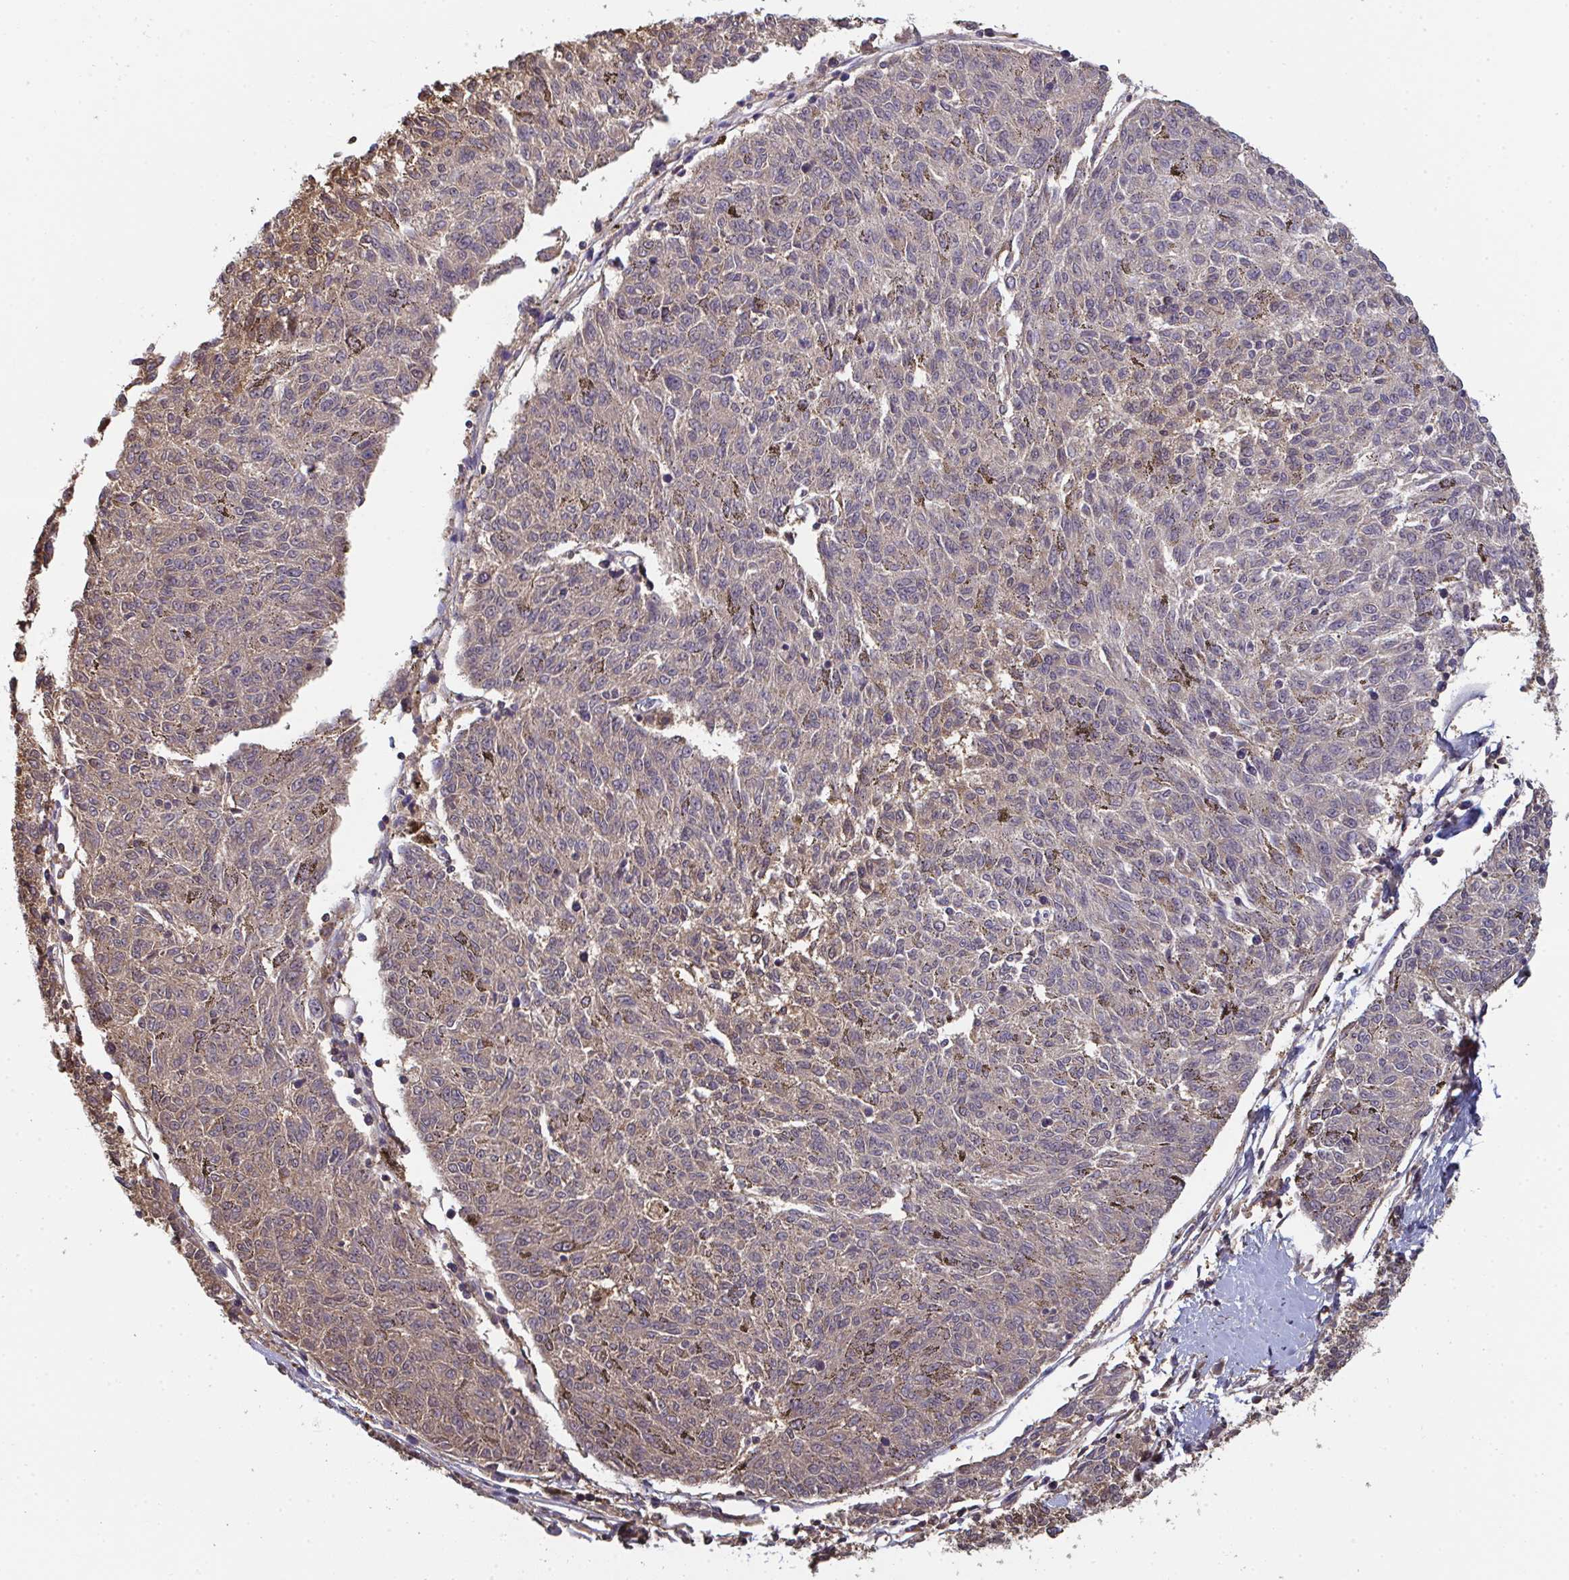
{"staining": {"intensity": "weak", "quantity": "25%-75%", "location": "cytoplasmic/membranous"}, "tissue": "melanoma", "cell_type": "Tumor cells", "image_type": "cancer", "snomed": [{"axis": "morphology", "description": "Malignant melanoma, NOS"}, {"axis": "topography", "description": "Skin"}], "caption": "DAB (3,3'-diaminobenzidine) immunohistochemical staining of malignant melanoma displays weak cytoplasmic/membranous protein positivity in approximately 25%-75% of tumor cells.", "gene": "TTC9C", "patient": {"sex": "female", "age": 72}}